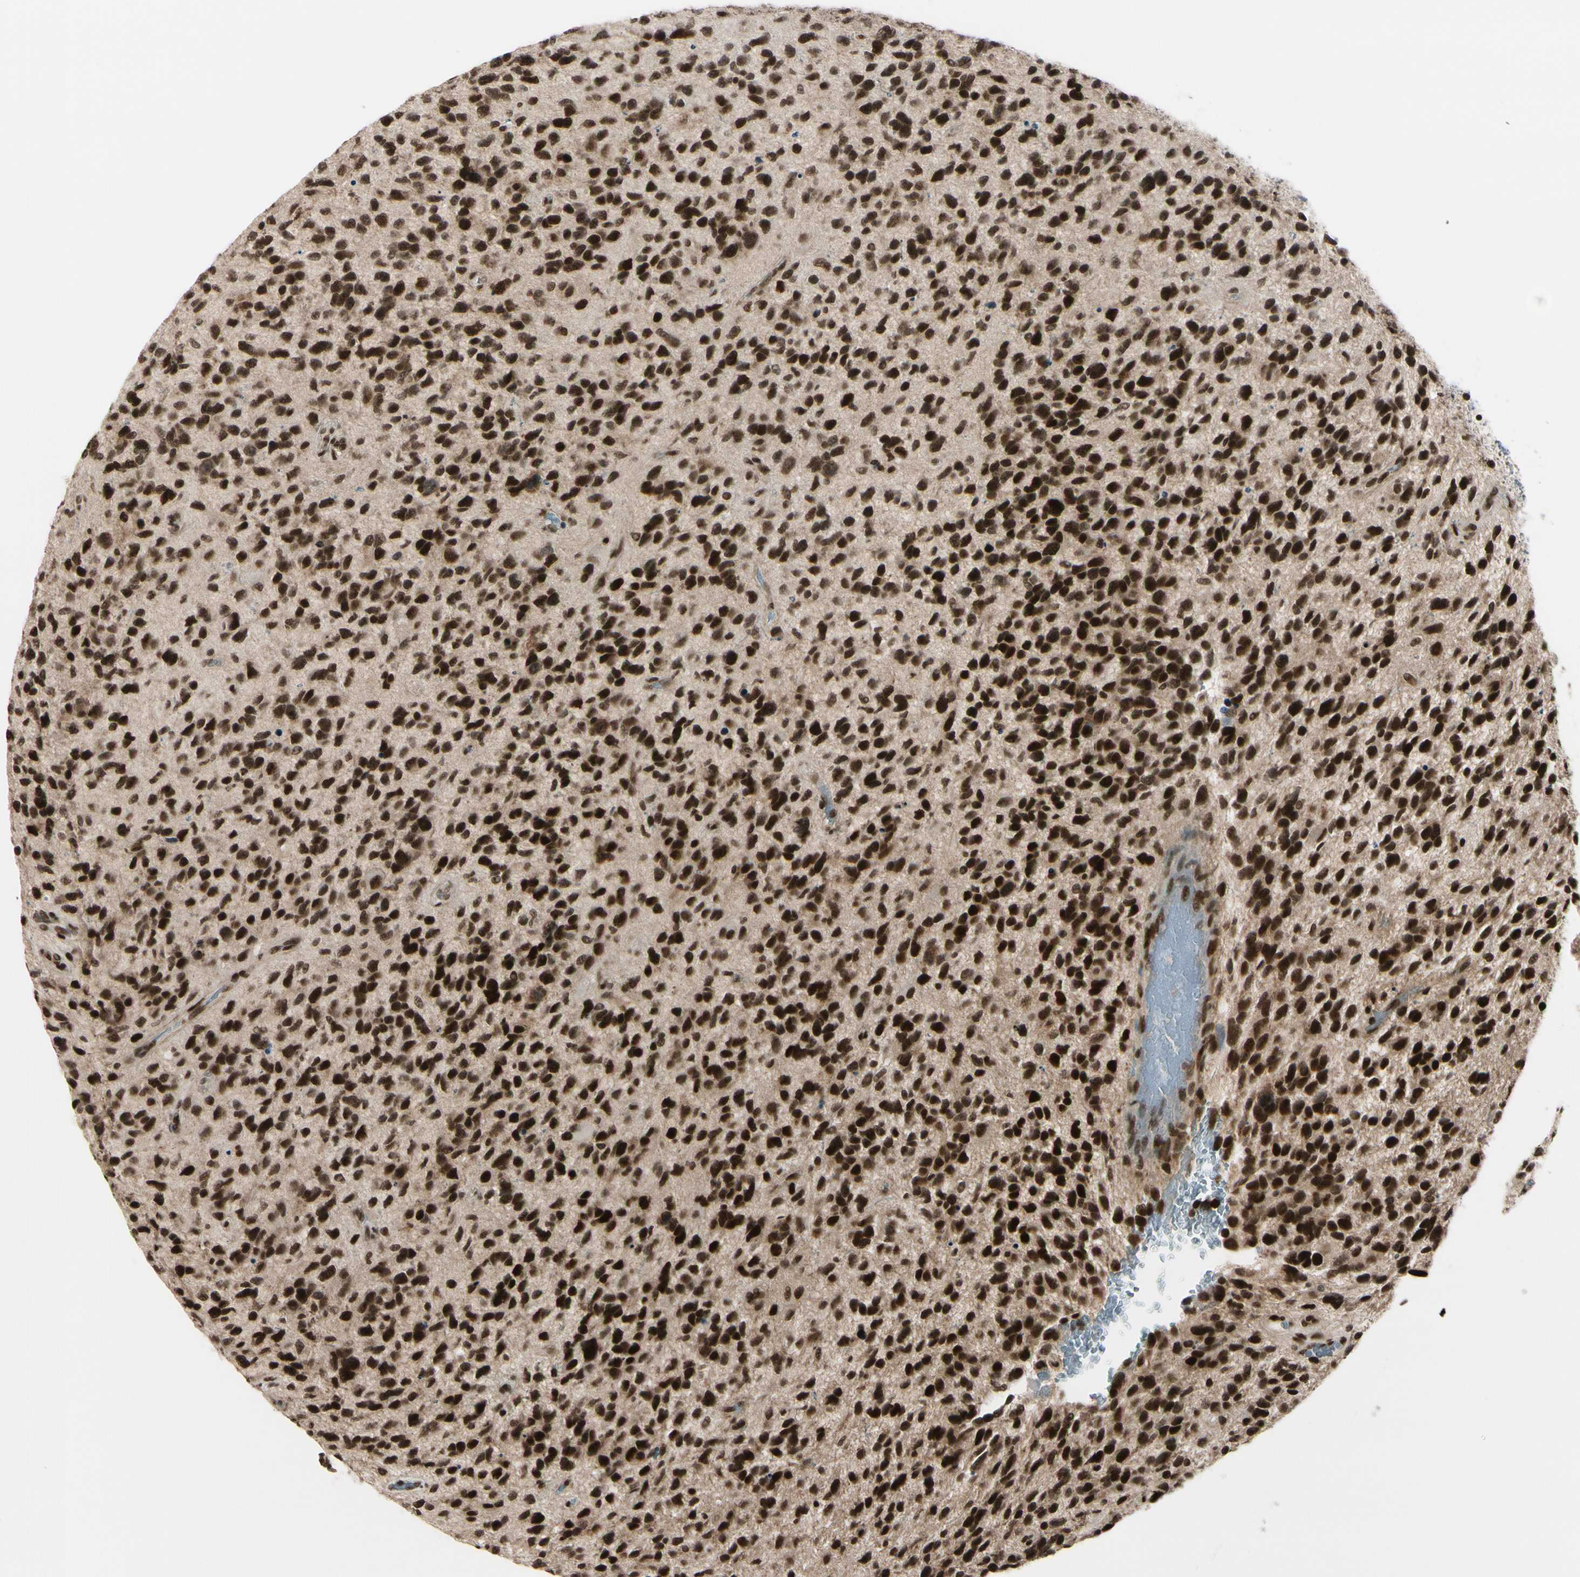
{"staining": {"intensity": "strong", "quantity": ">75%", "location": "nuclear"}, "tissue": "glioma", "cell_type": "Tumor cells", "image_type": "cancer", "snomed": [{"axis": "morphology", "description": "Glioma, malignant, High grade"}, {"axis": "topography", "description": "Brain"}], "caption": "Glioma stained with DAB (3,3'-diaminobenzidine) immunohistochemistry (IHC) exhibits high levels of strong nuclear positivity in approximately >75% of tumor cells.", "gene": "CHAMP1", "patient": {"sex": "female", "age": 58}}